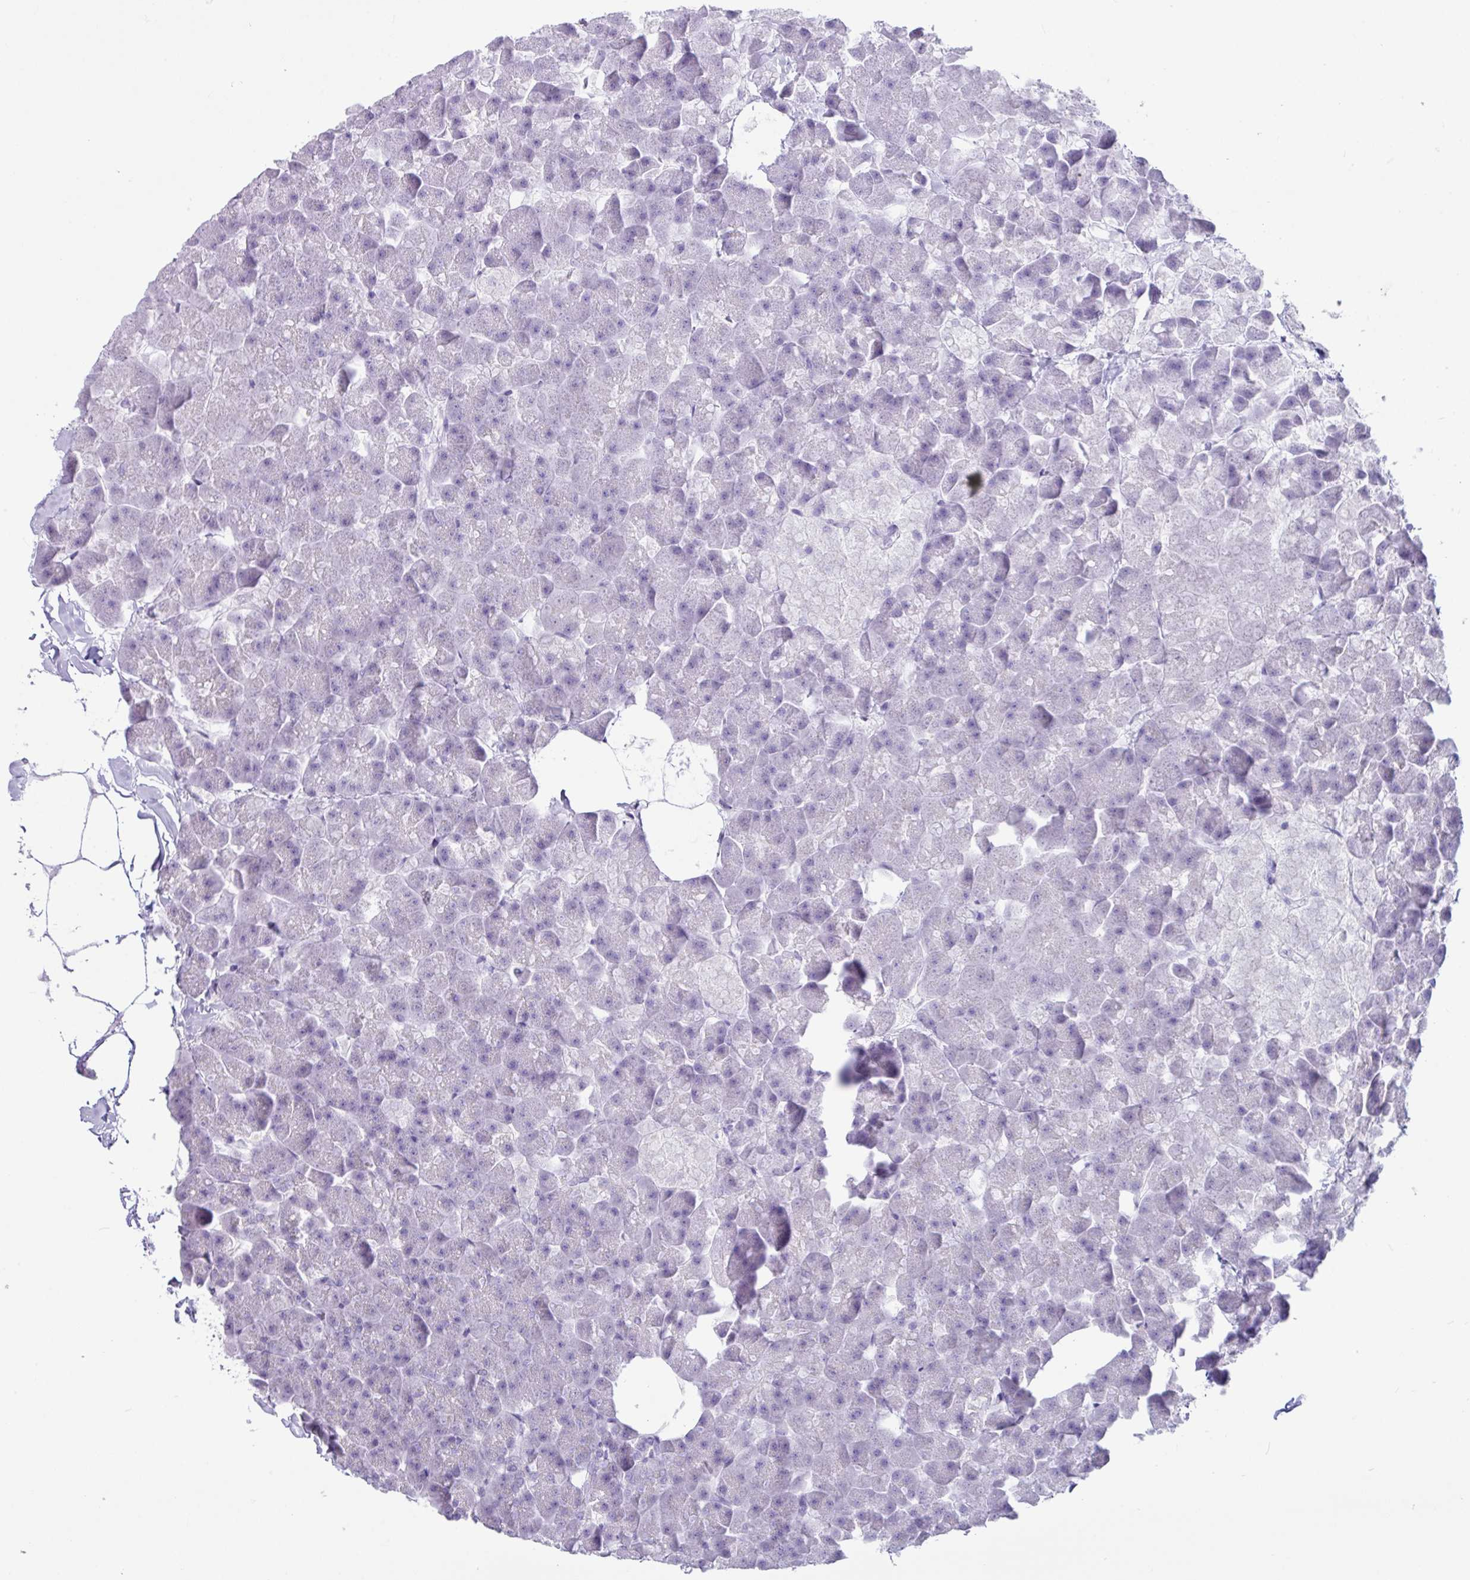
{"staining": {"intensity": "negative", "quantity": "none", "location": "none"}, "tissue": "pancreas", "cell_type": "Exocrine glandular cells", "image_type": "normal", "snomed": [{"axis": "morphology", "description": "Normal tissue, NOS"}, {"axis": "topography", "description": "Pancreas"}], "caption": "A high-resolution histopathology image shows immunohistochemistry staining of normal pancreas, which shows no significant staining in exocrine glandular cells. The staining is performed using DAB brown chromogen with nuclei counter-stained in using hematoxylin.", "gene": "ZNF524", "patient": {"sex": "male", "age": 35}}